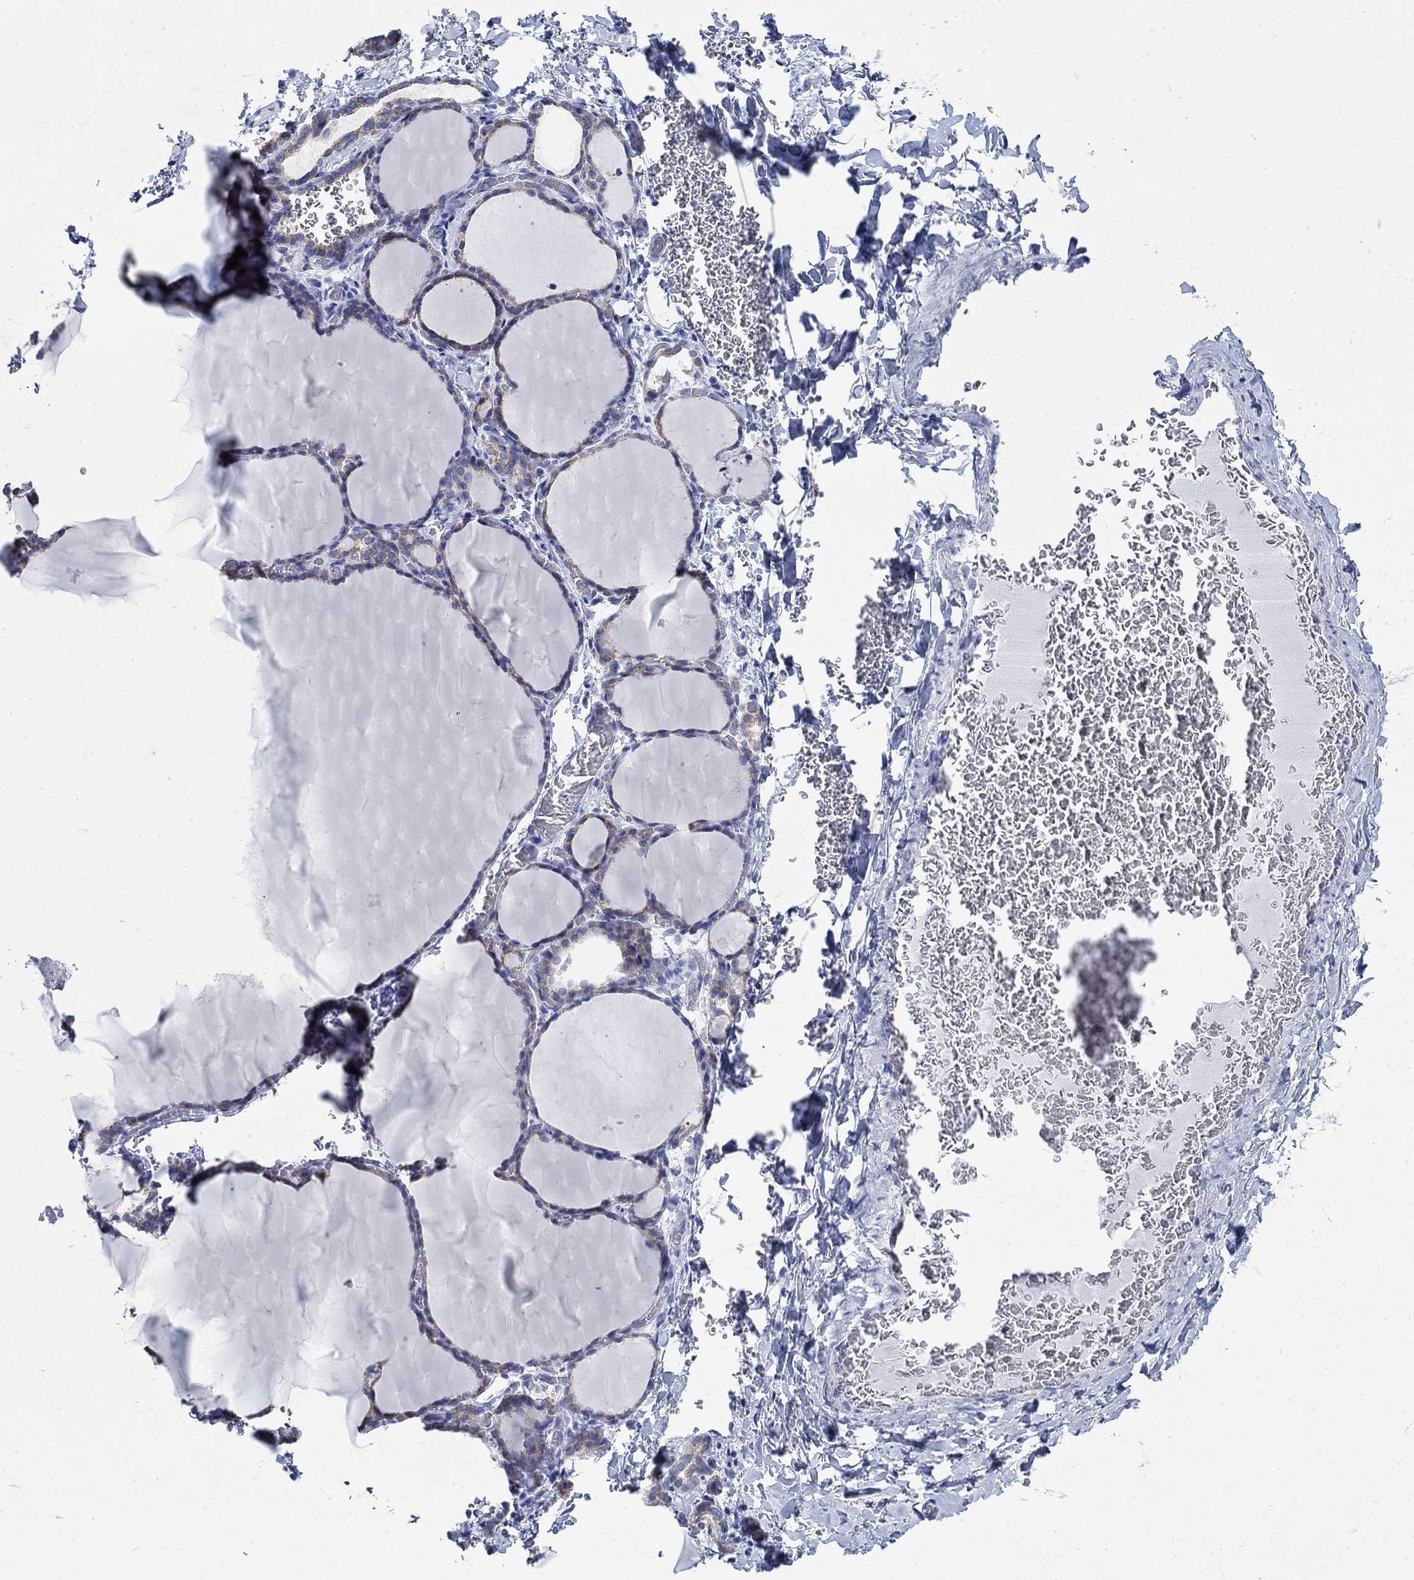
{"staining": {"intensity": "weak", "quantity": "25%-75%", "location": "cytoplasmic/membranous"}, "tissue": "thyroid gland", "cell_type": "Glandular cells", "image_type": "normal", "snomed": [{"axis": "morphology", "description": "Normal tissue, NOS"}, {"axis": "morphology", "description": "Hyperplasia, NOS"}, {"axis": "topography", "description": "Thyroid gland"}], "caption": "The micrograph displays immunohistochemical staining of benign thyroid gland. There is weak cytoplasmic/membranous staining is identified in approximately 25%-75% of glandular cells.", "gene": "ZDHHC14", "patient": {"sex": "female", "age": 27}}